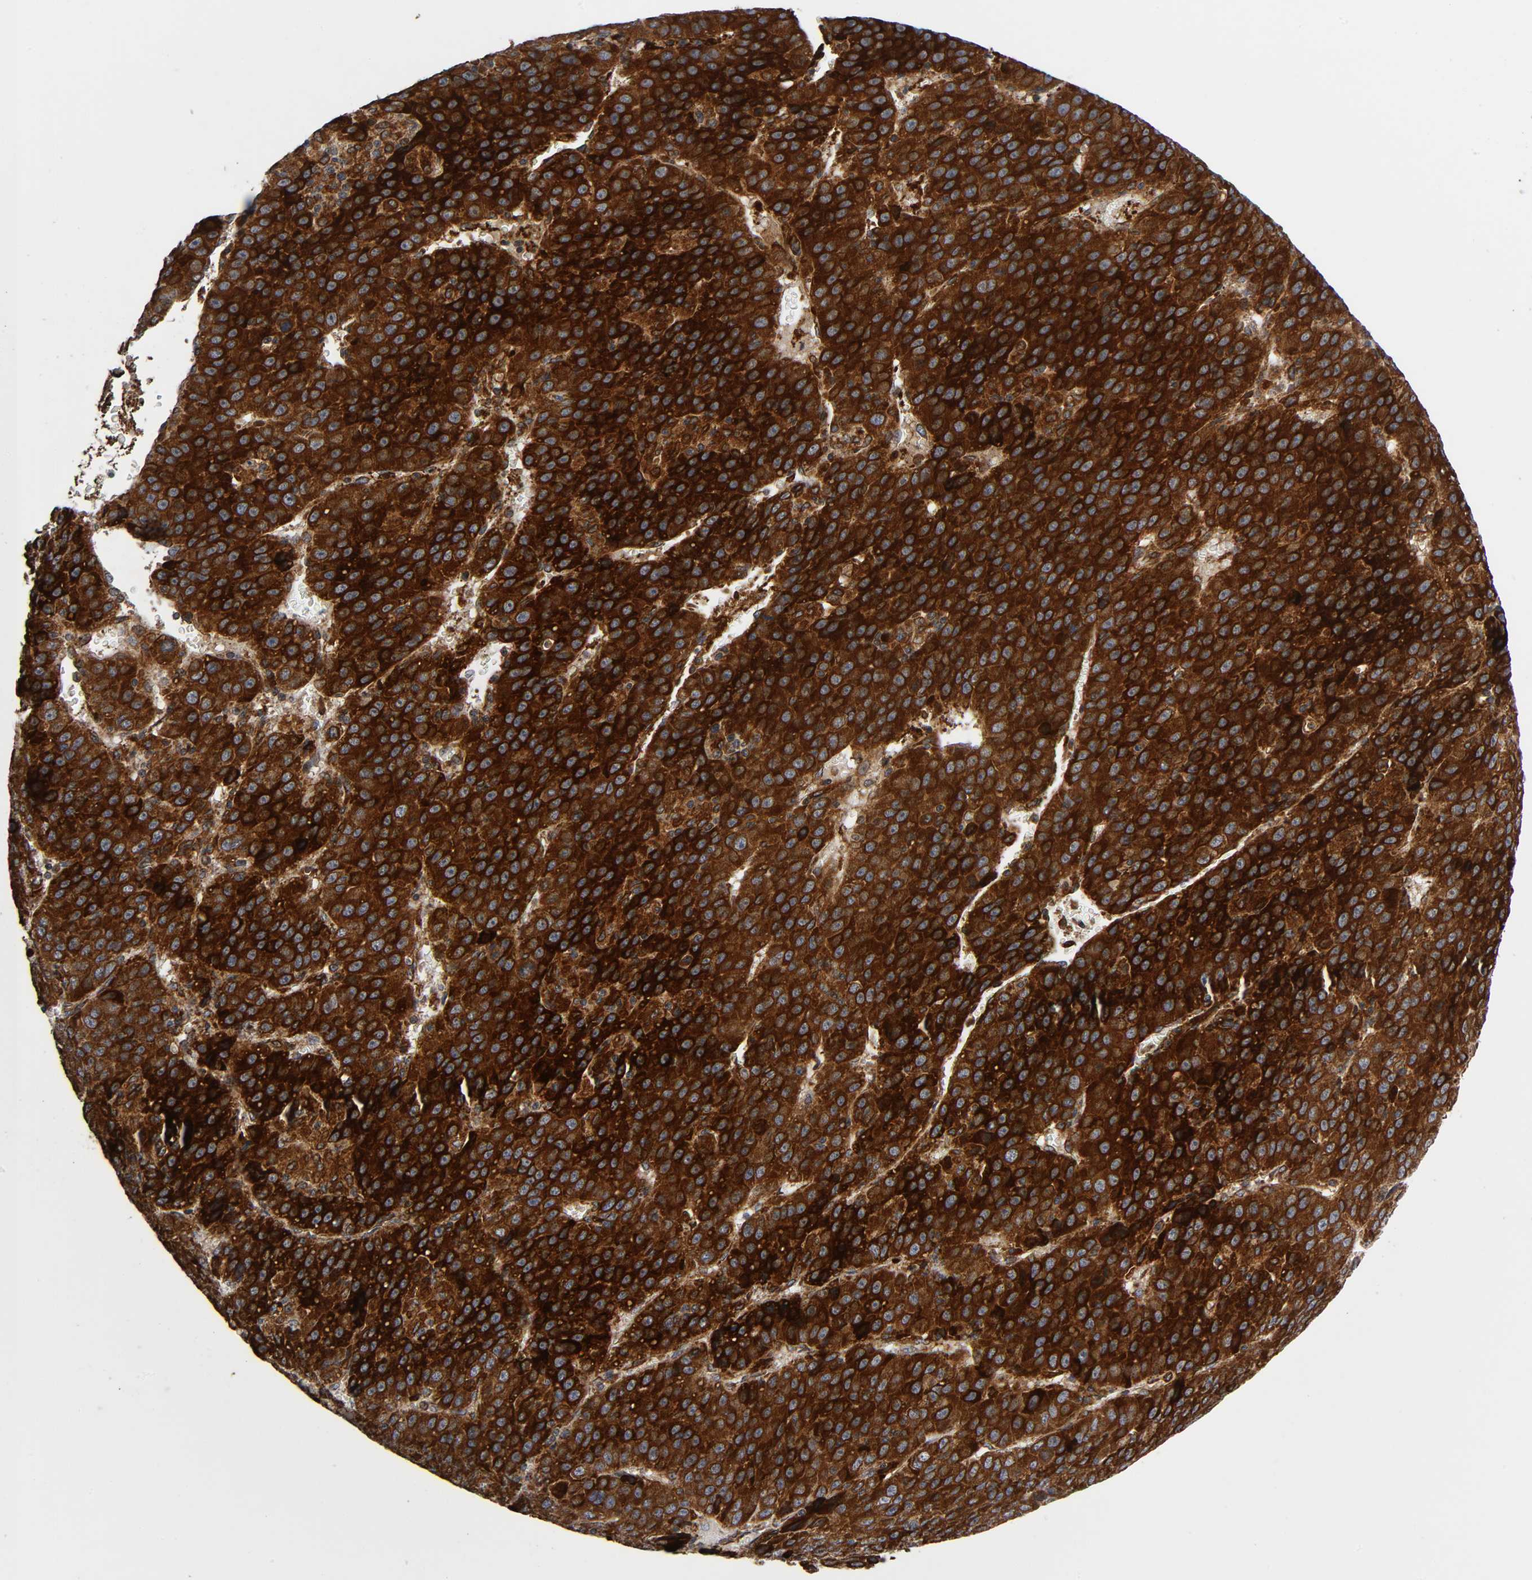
{"staining": {"intensity": "strong", "quantity": ">75%", "location": "cytoplasmic/membranous"}, "tissue": "liver cancer", "cell_type": "Tumor cells", "image_type": "cancer", "snomed": [{"axis": "morphology", "description": "Carcinoma, Hepatocellular, NOS"}, {"axis": "topography", "description": "Liver"}], "caption": "Liver hepatocellular carcinoma tissue demonstrates strong cytoplasmic/membranous expression in about >75% of tumor cells, visualized by immunohistochemistry.", "gene": "MAP3K1", "patient": {"sex": "female", "age": 53}}